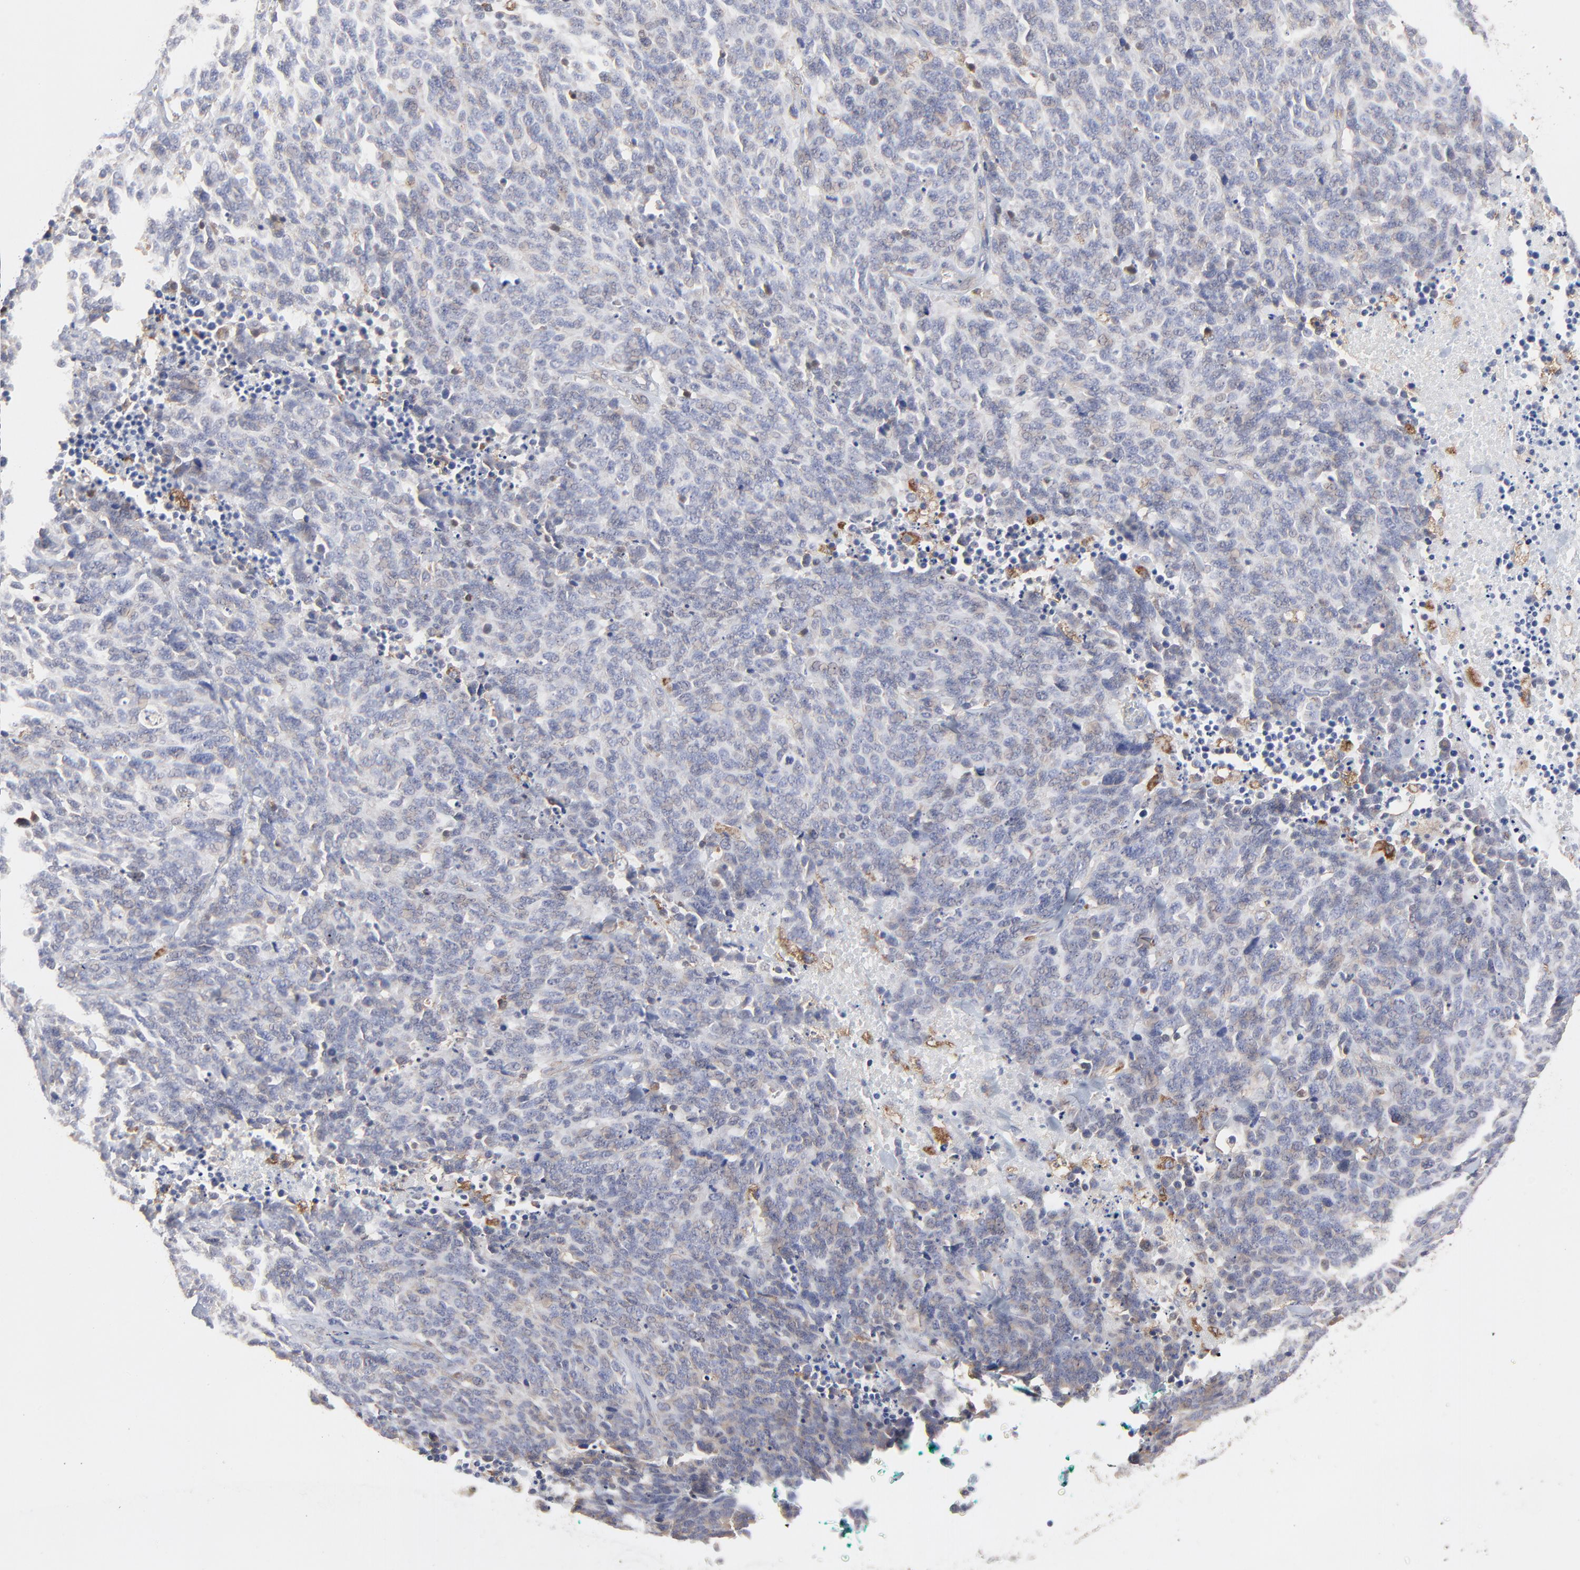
{"staining": {"intensity": "weak", "quantity": "<25%", "location": "cytoplasmic/membranous"}, "tissue": "lung cancer", "cell_type": "Tumor cells", "image_type": "cancer", "snomed": [{"axis": "morphology", "description": "Neoplasm, malignant, NOS"}, {"axis": "topography", "description": "Lung"}], "caption": "The histopathology image exhibits no significant staining in tumor cells of lung cancer (neoplasm (malignant)).", "gene": "RAB9A", "patient": {"sex": "female", "age": 58}}